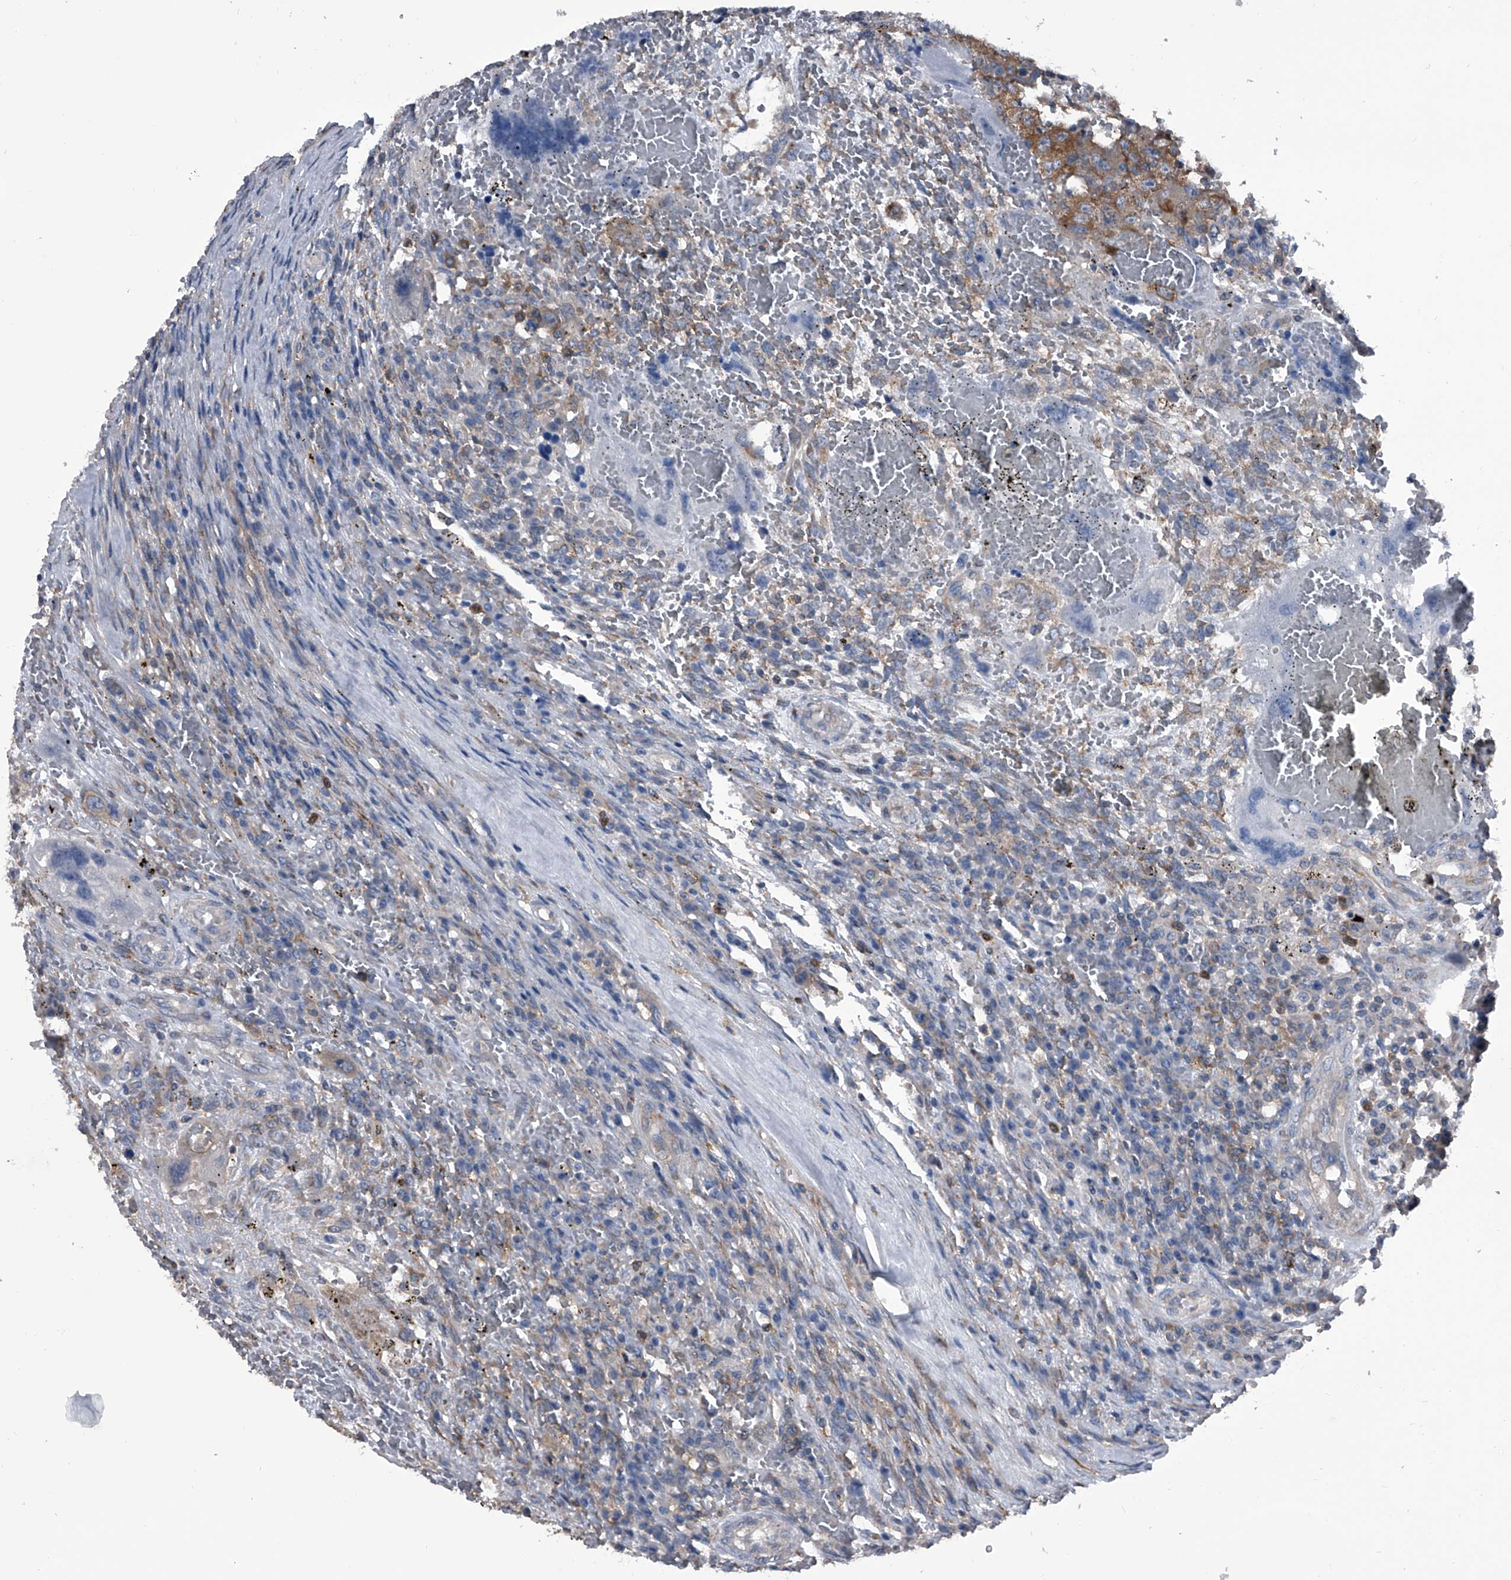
{"staining": {"intensity": "moderate", "quantity": ">75%", "location": "cytoplasmic/membranous"}, "tissue": "testis cancer", "cell_type": "Tumor cells", "image_type": "cancer", "snomed": [{"axis": "morphology", "description": "Carcinoma, Embryonal, NOS"}, {"axis": "topography", "description": "Testis"}], "caption": "This image exhibits IHC staining of embryonal carcinoma (testis), with medium moderate cytoplasmic/membranous expression in about >75% of tumor cells.", "gene": "PIP5K1A", "patient": {"sex": "male", "age": 26}}